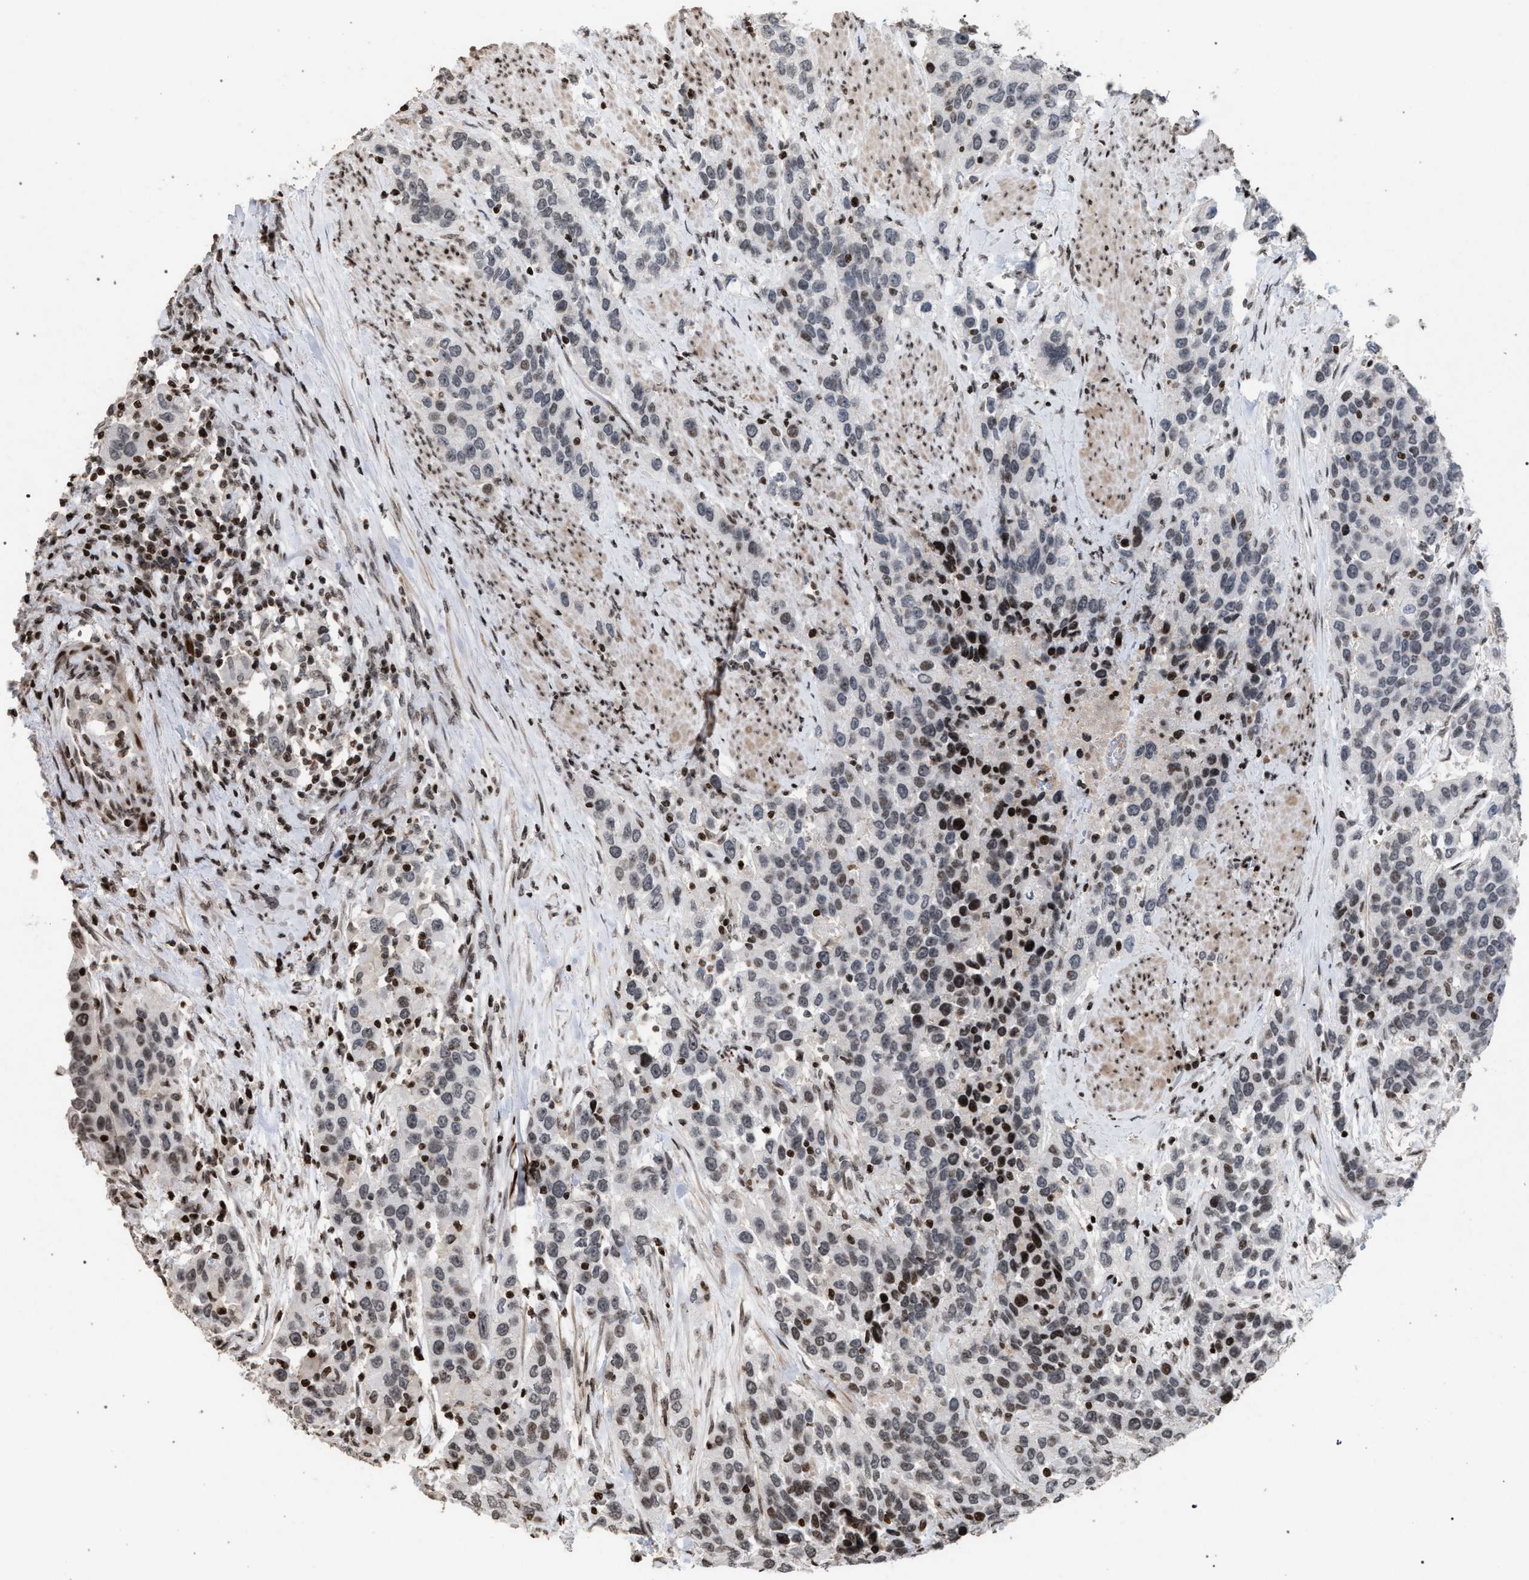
{"staining": {"intensity": "moderate", "quantity": "<25%", "location": "nuclear"}, "tissue": "urothelial cancer", "cell_type": "Tumor cells", "image_type": "cancer", "snomed": [{"axis": "morphology", "description": "Urothelial carcinoma, High grade"}, {"axis": "topography", "description": "Urinary bladder"}], "caption": "Urothelial cancer stained for a protein (brown) demonstrates moderate nuclear positive positivity in about <25% of tumor cells.", "gene": "FOXD3", "patient": {"sex": "female", "age": 80}}